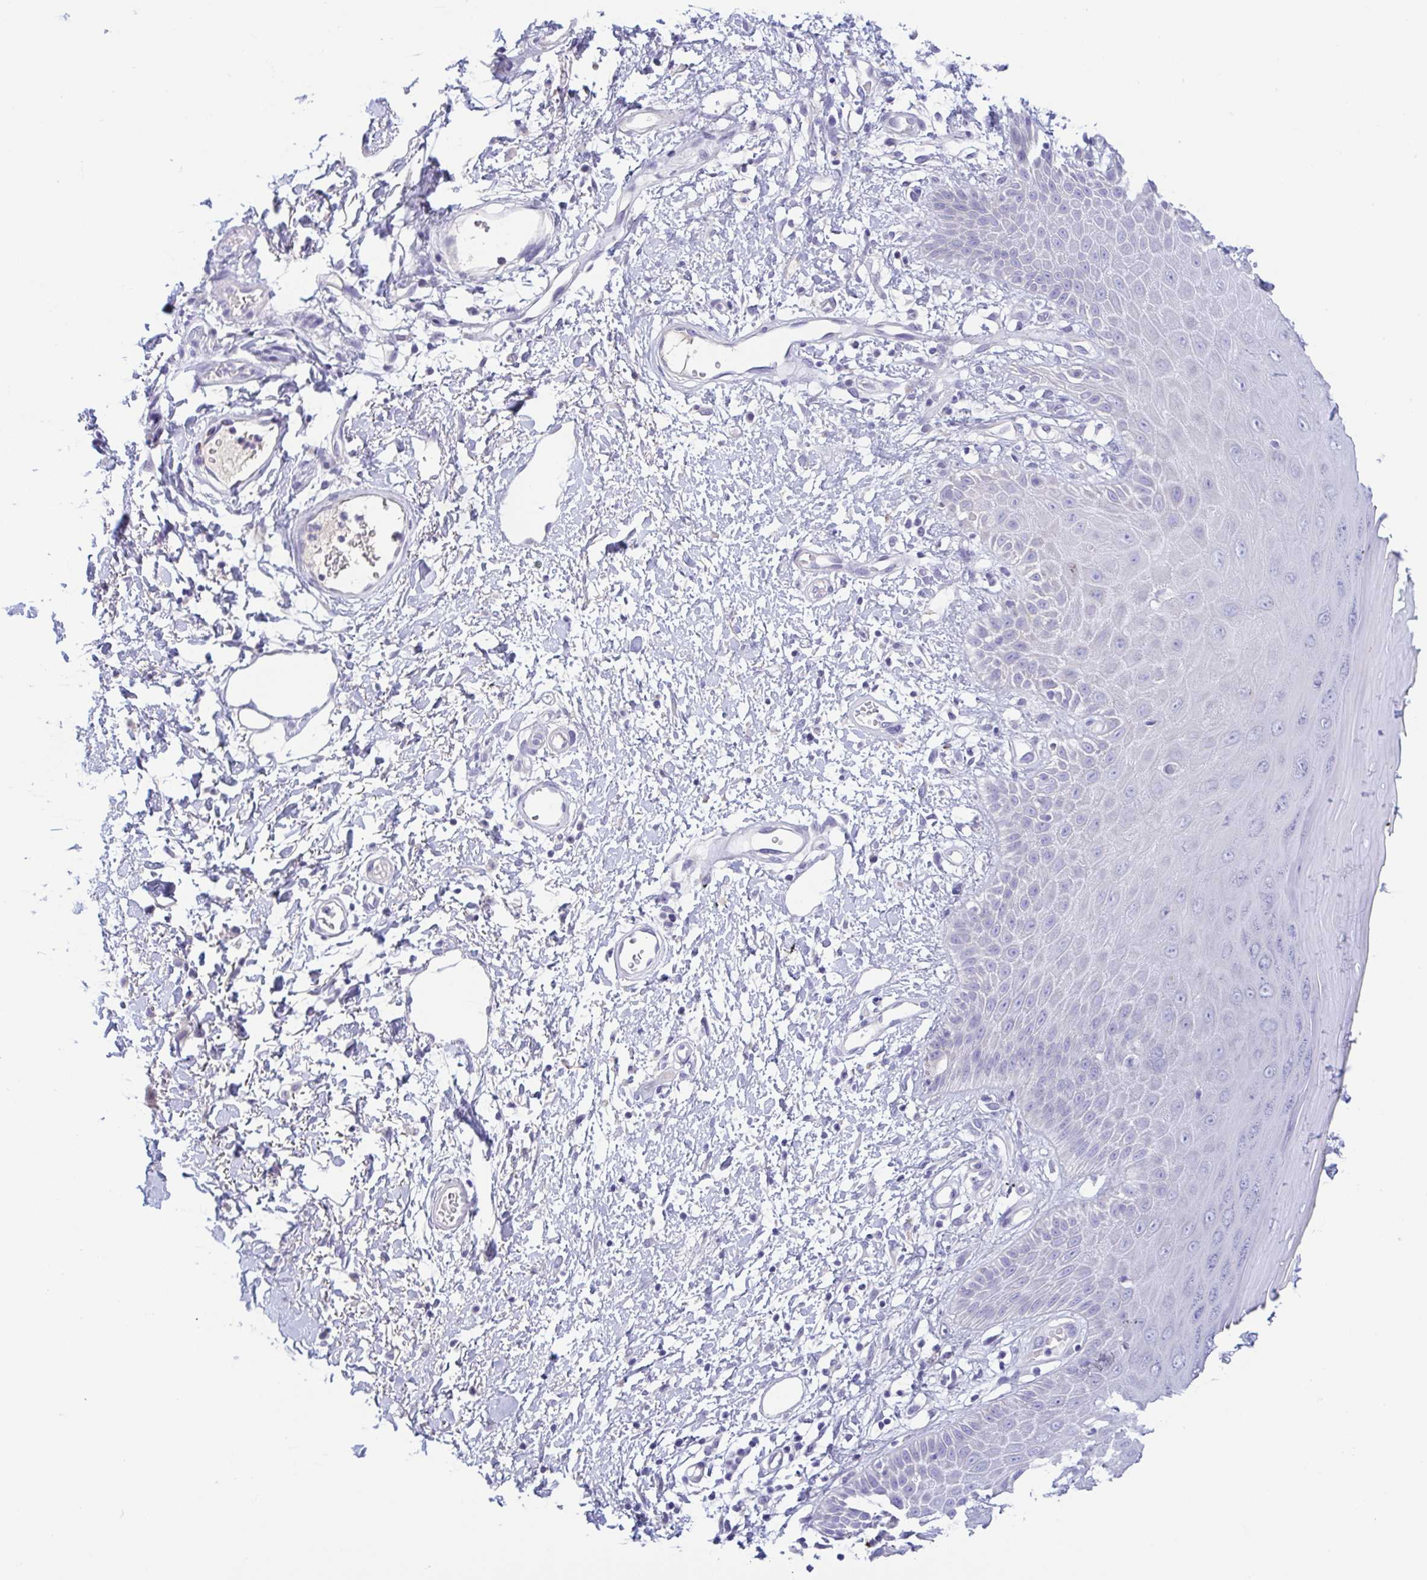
{"staining": {"intensity": "negative", "quantity": "none", "location": "none"}, "tissue": "skin", "cell_type": "Epidermal cells", "image_type": "normal", "snomed": [{"axis": "morphology", "description": "Normal tissue, NOS"}, {"axis": "topography", "description": "Anal"}, {"axis": "topography", "description": "Peripheral nerve tissue"}], "caption": "High power microscopy image of an IHC histopathology image of unremarkable skin, revealing no significant expression in epidermal cells. The staining is performed using DAB brown chromogen with nuclei counter-stained in using hematoxylin.", "gene": "TREH", "patient": {"sex": "male", "age": 78}}